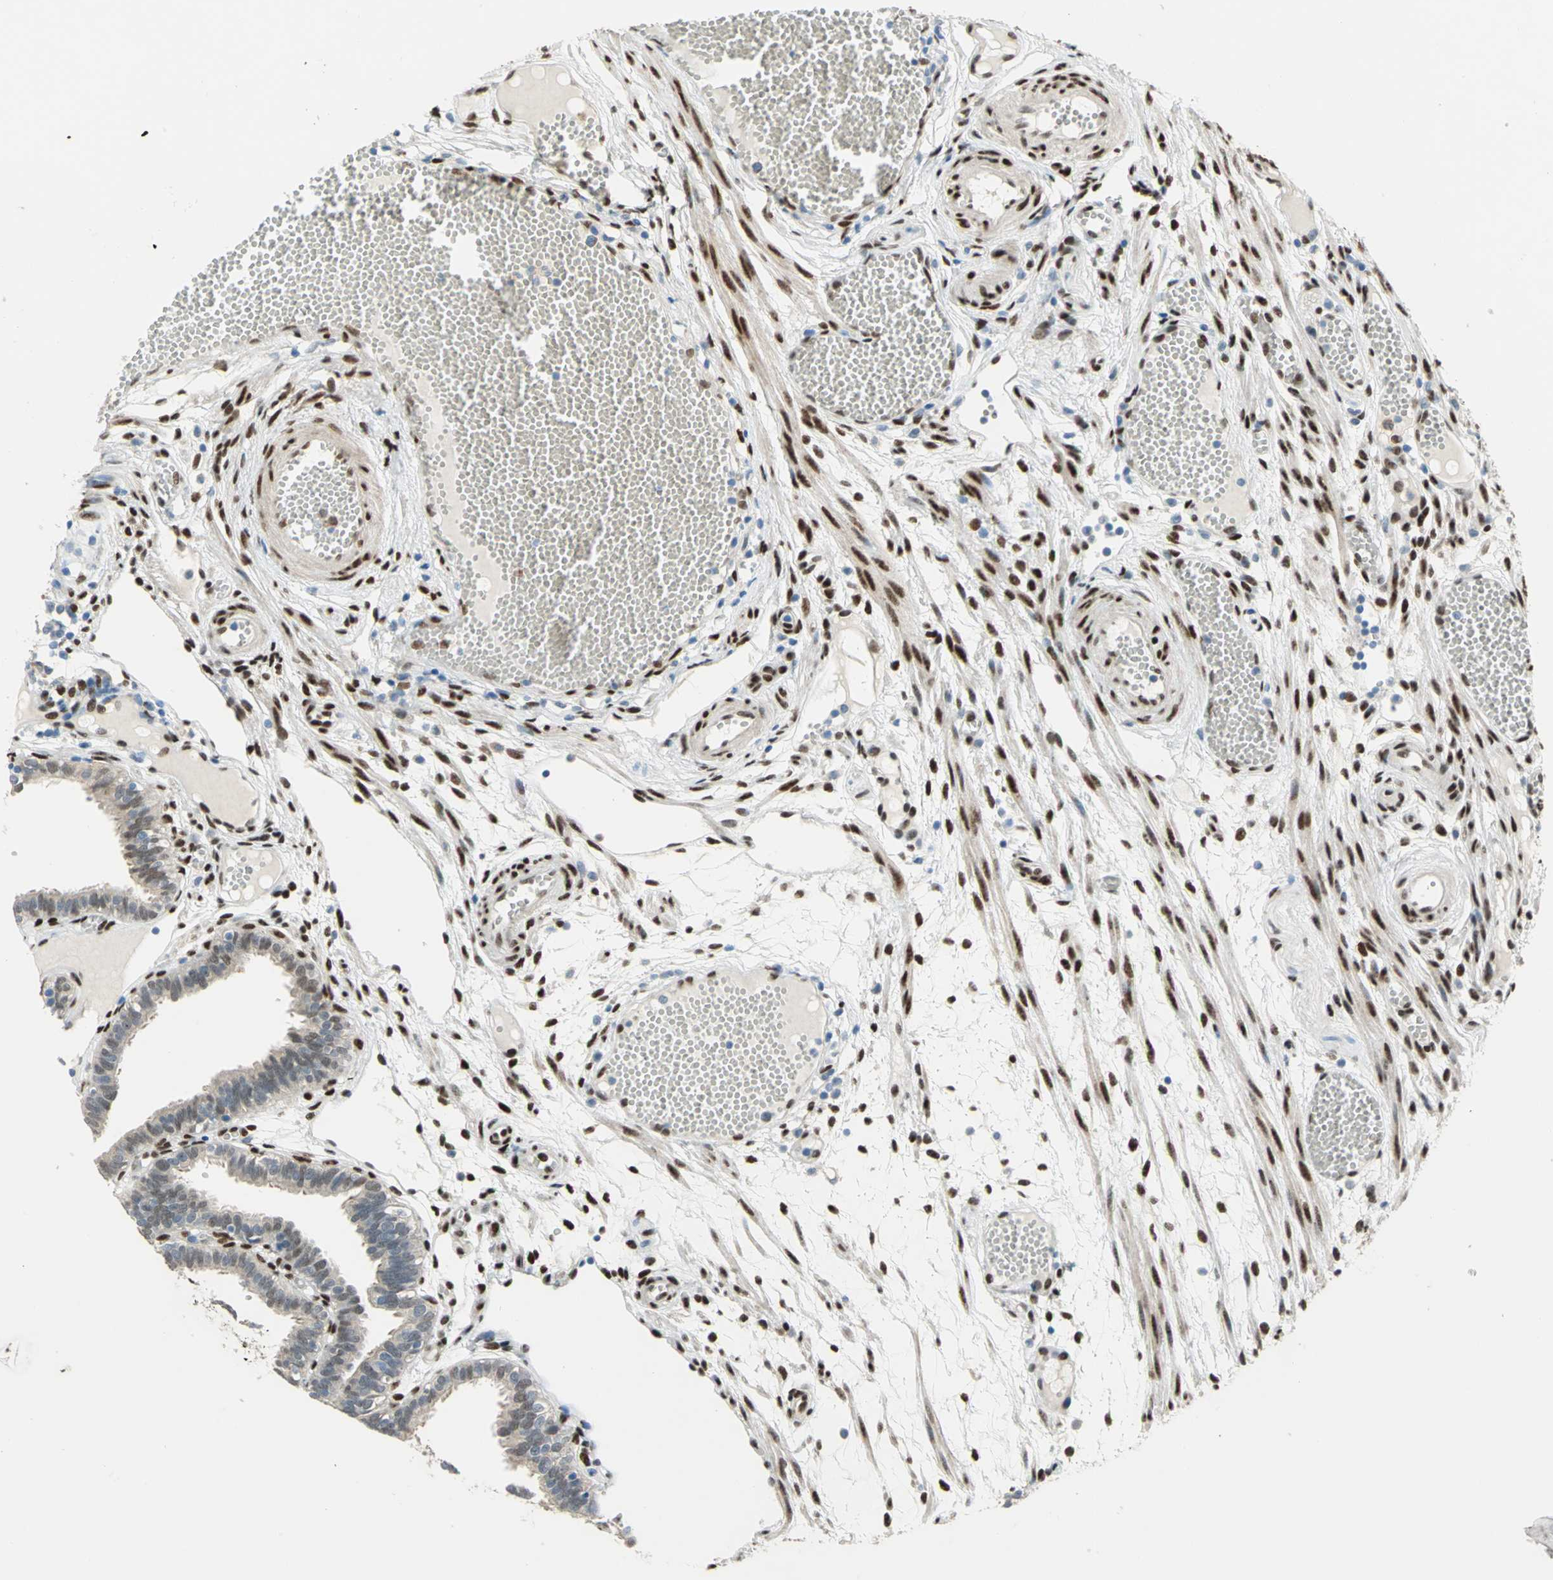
{"staining": {"intensity": "weak", "quantity": "25%-75%", "location": "cytoplasmic/membranous,nuclear"}, "tissue": "fallopian tube", "cell_type": "Glandular cells", "image_type": "normal", "snomed": [{"axis": "morphology", "description": "Normal tissue, NOS"}, {"axis": "topography", "description": "Fallopian tube"}], "caption": "Immunohistochemical staining of unremarkable fallopian tube reveals weak cytoplasmic/membranous,nuclear protein staining in about 25%-75% of glandular cells.", "gene": "RBFOX2", "patient": {"sex": "female", "age": 29}}